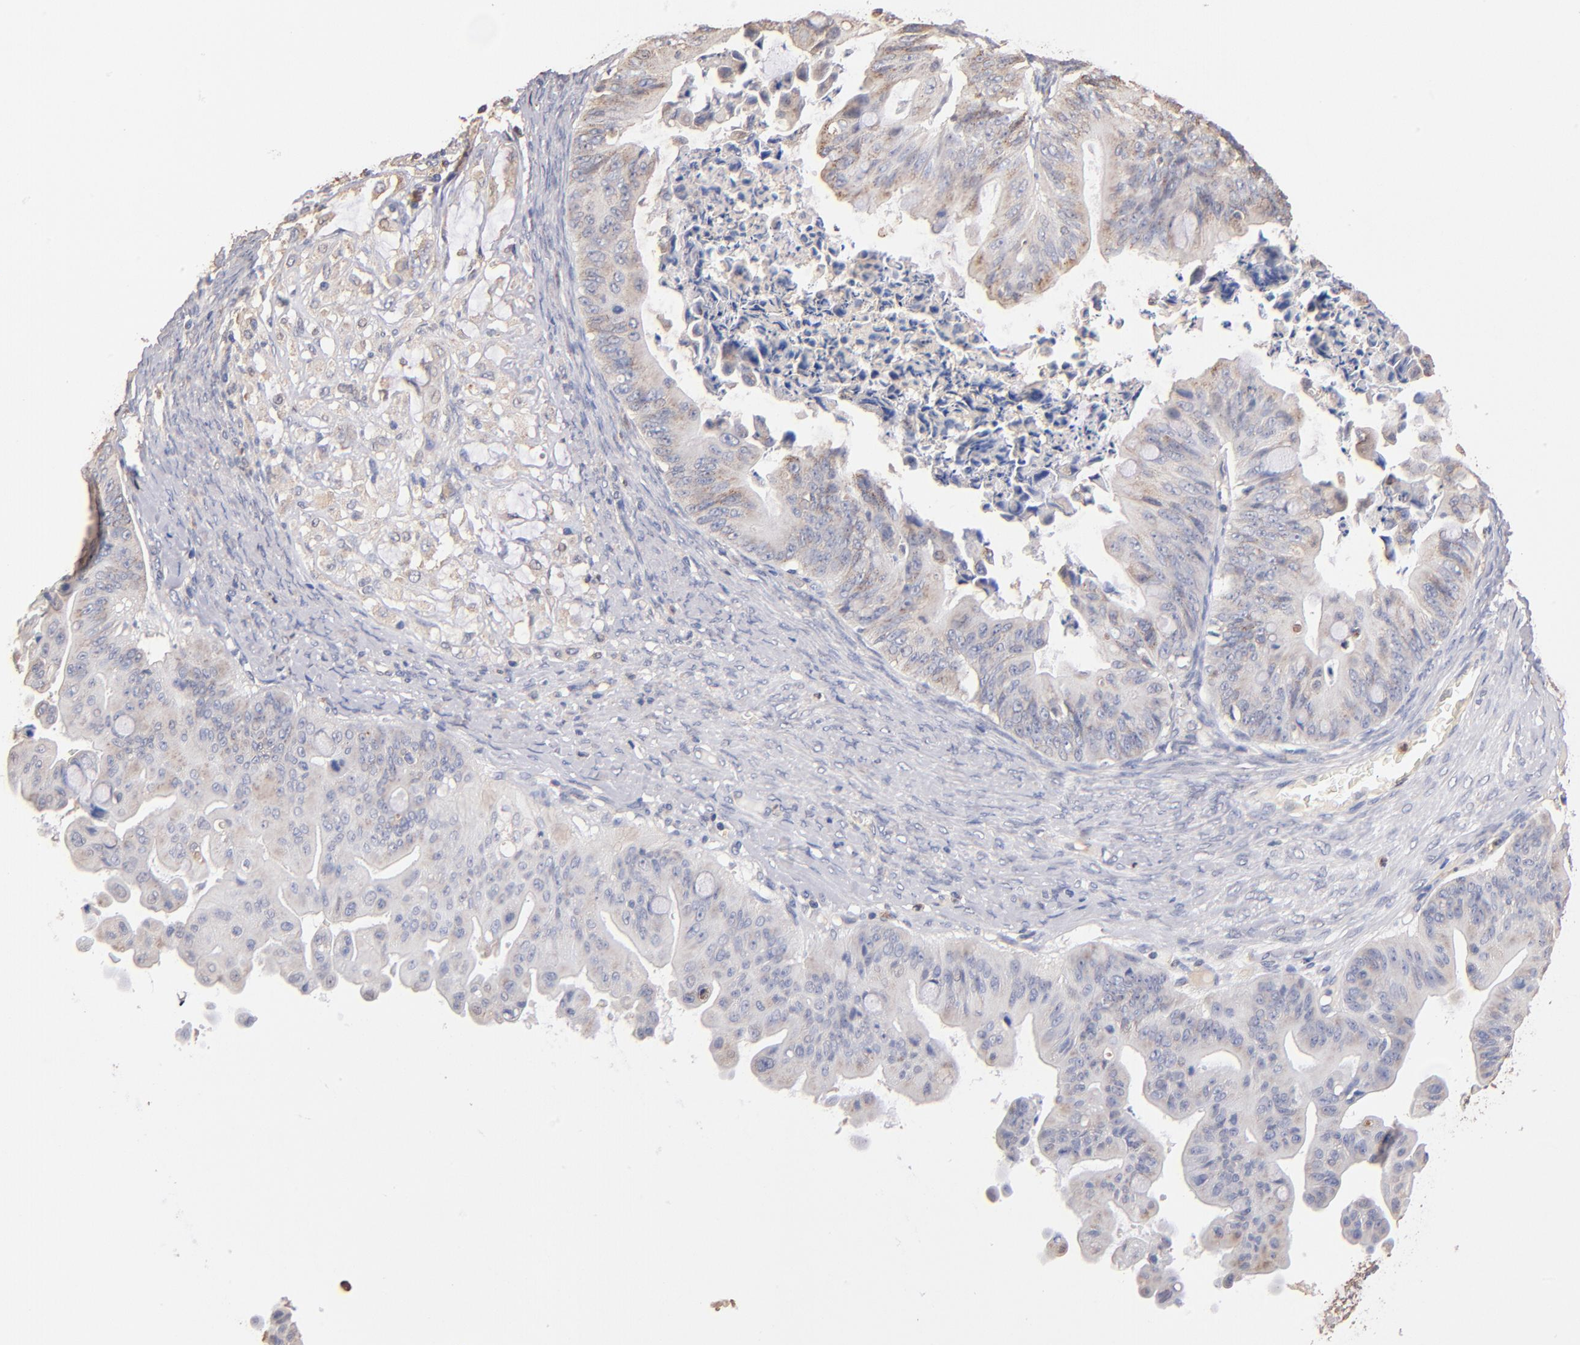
{"staining": {"intensity": "weak", "quantity": "25%-75%", "location": "cytoplasmic/membranous"}, "tissue": "ovarian cancer", "cell_type": "Tumor cells", "image_type": "cancer", "snomed": [{"axis": "morphology", "description": "Cystadenocarcinoma, mucinous, NOS"}, {"axis": "topography", "description": "Ovary"}], "caption": "Human ovarian cancer stained with a brown dye displays weak cytoplasmic/membranous positive expression in approximately 25%-75% of tumor cells.", "gene": "RO60", "patient": {"sex": "female", "age": 37}}